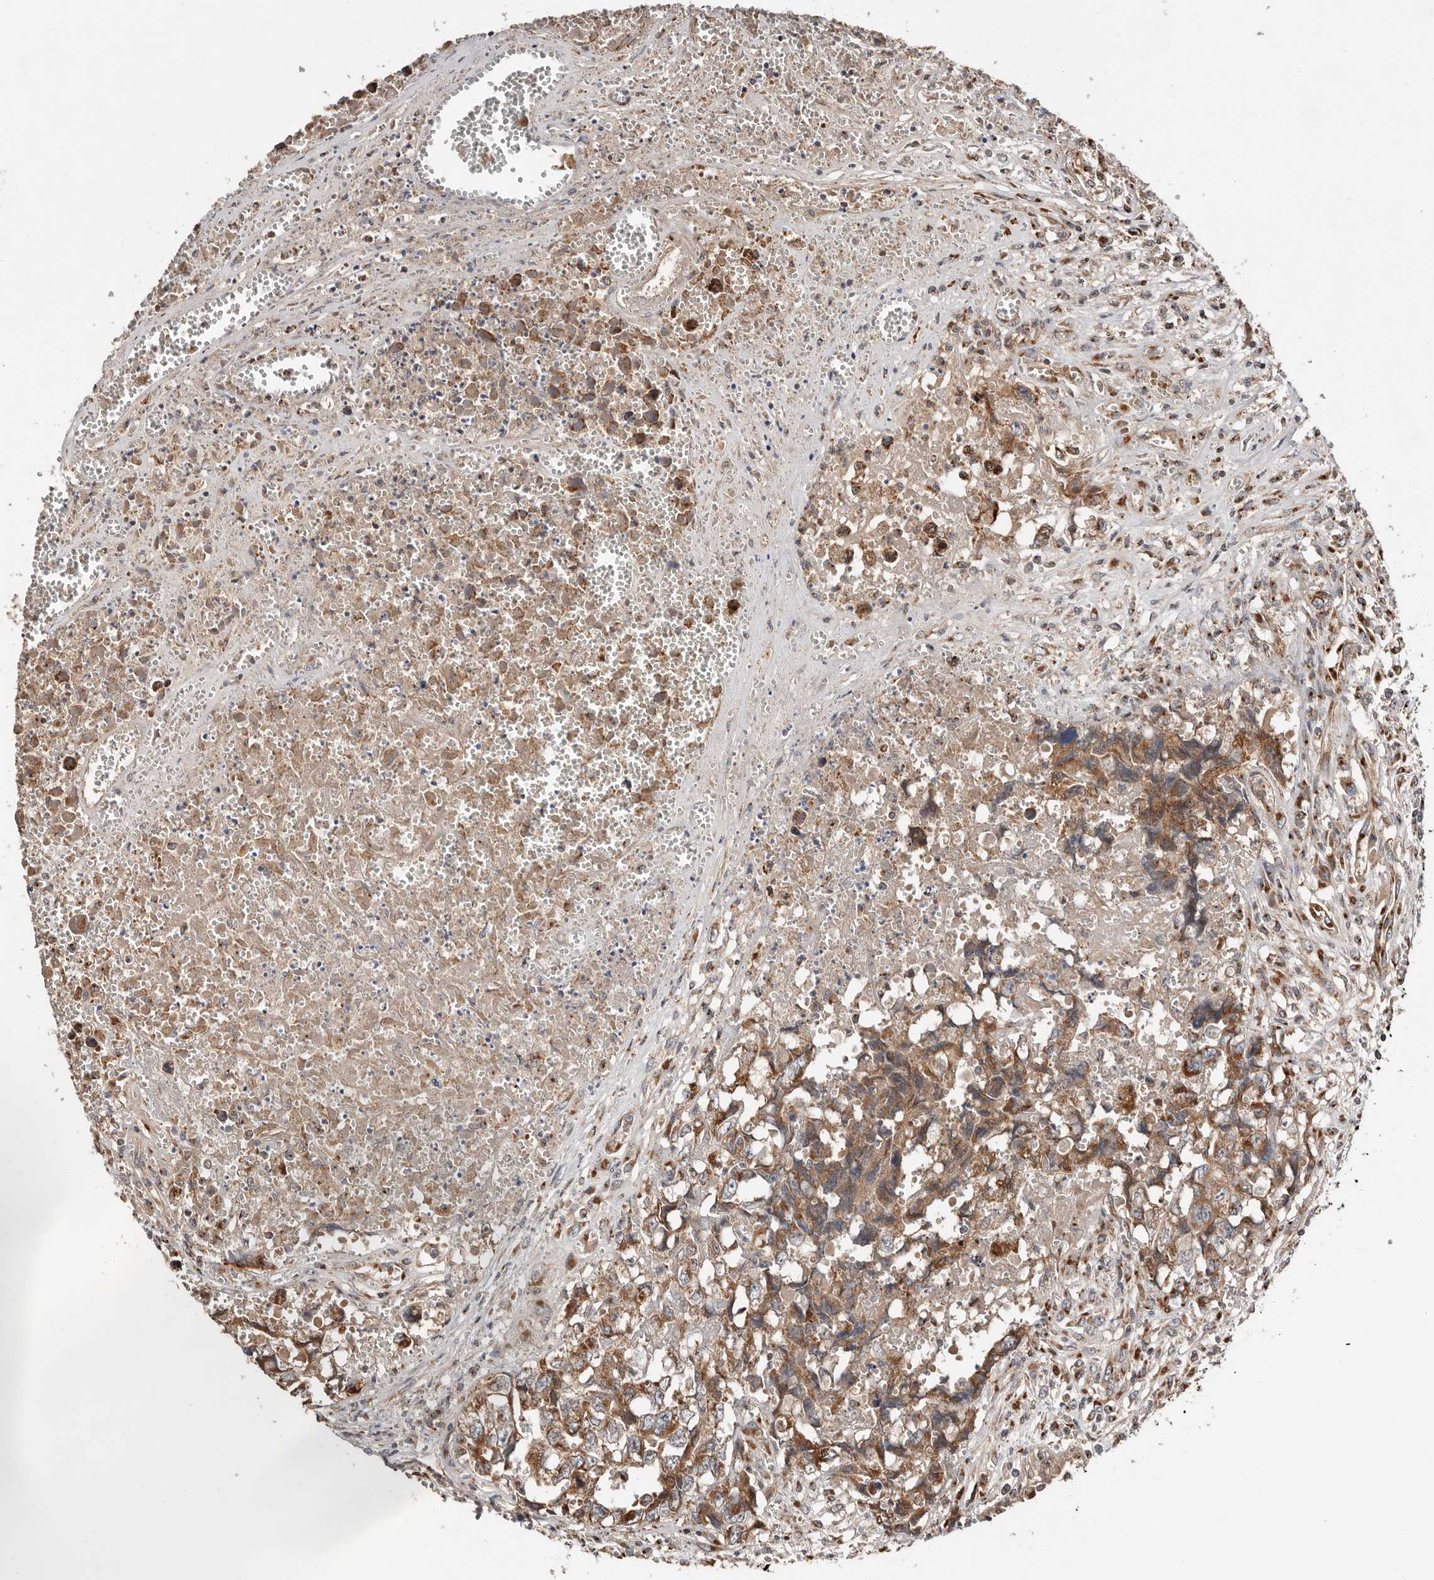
{"staining": {"intensity": "moderate", "quantity": ">75%", "location": "cytoplasmic/membranous"}, "tissue": "testis cancer", "cell_type": "Tumor cells", "image_type": "cancer", "snomed": [{"axis": "morphology", "description": "Carcinoma, Embryonal, NOS"}, {"axis": "topography", "description": "Testis"}], "caption": "This is an image of immunohistochemistry staining of testis embryonal carcinoma, which shows moderate staining in the cytoplasmic/membranous of tumor cells.", "gene": "COG1", "patient": {"sex": "male", "age": 31}}